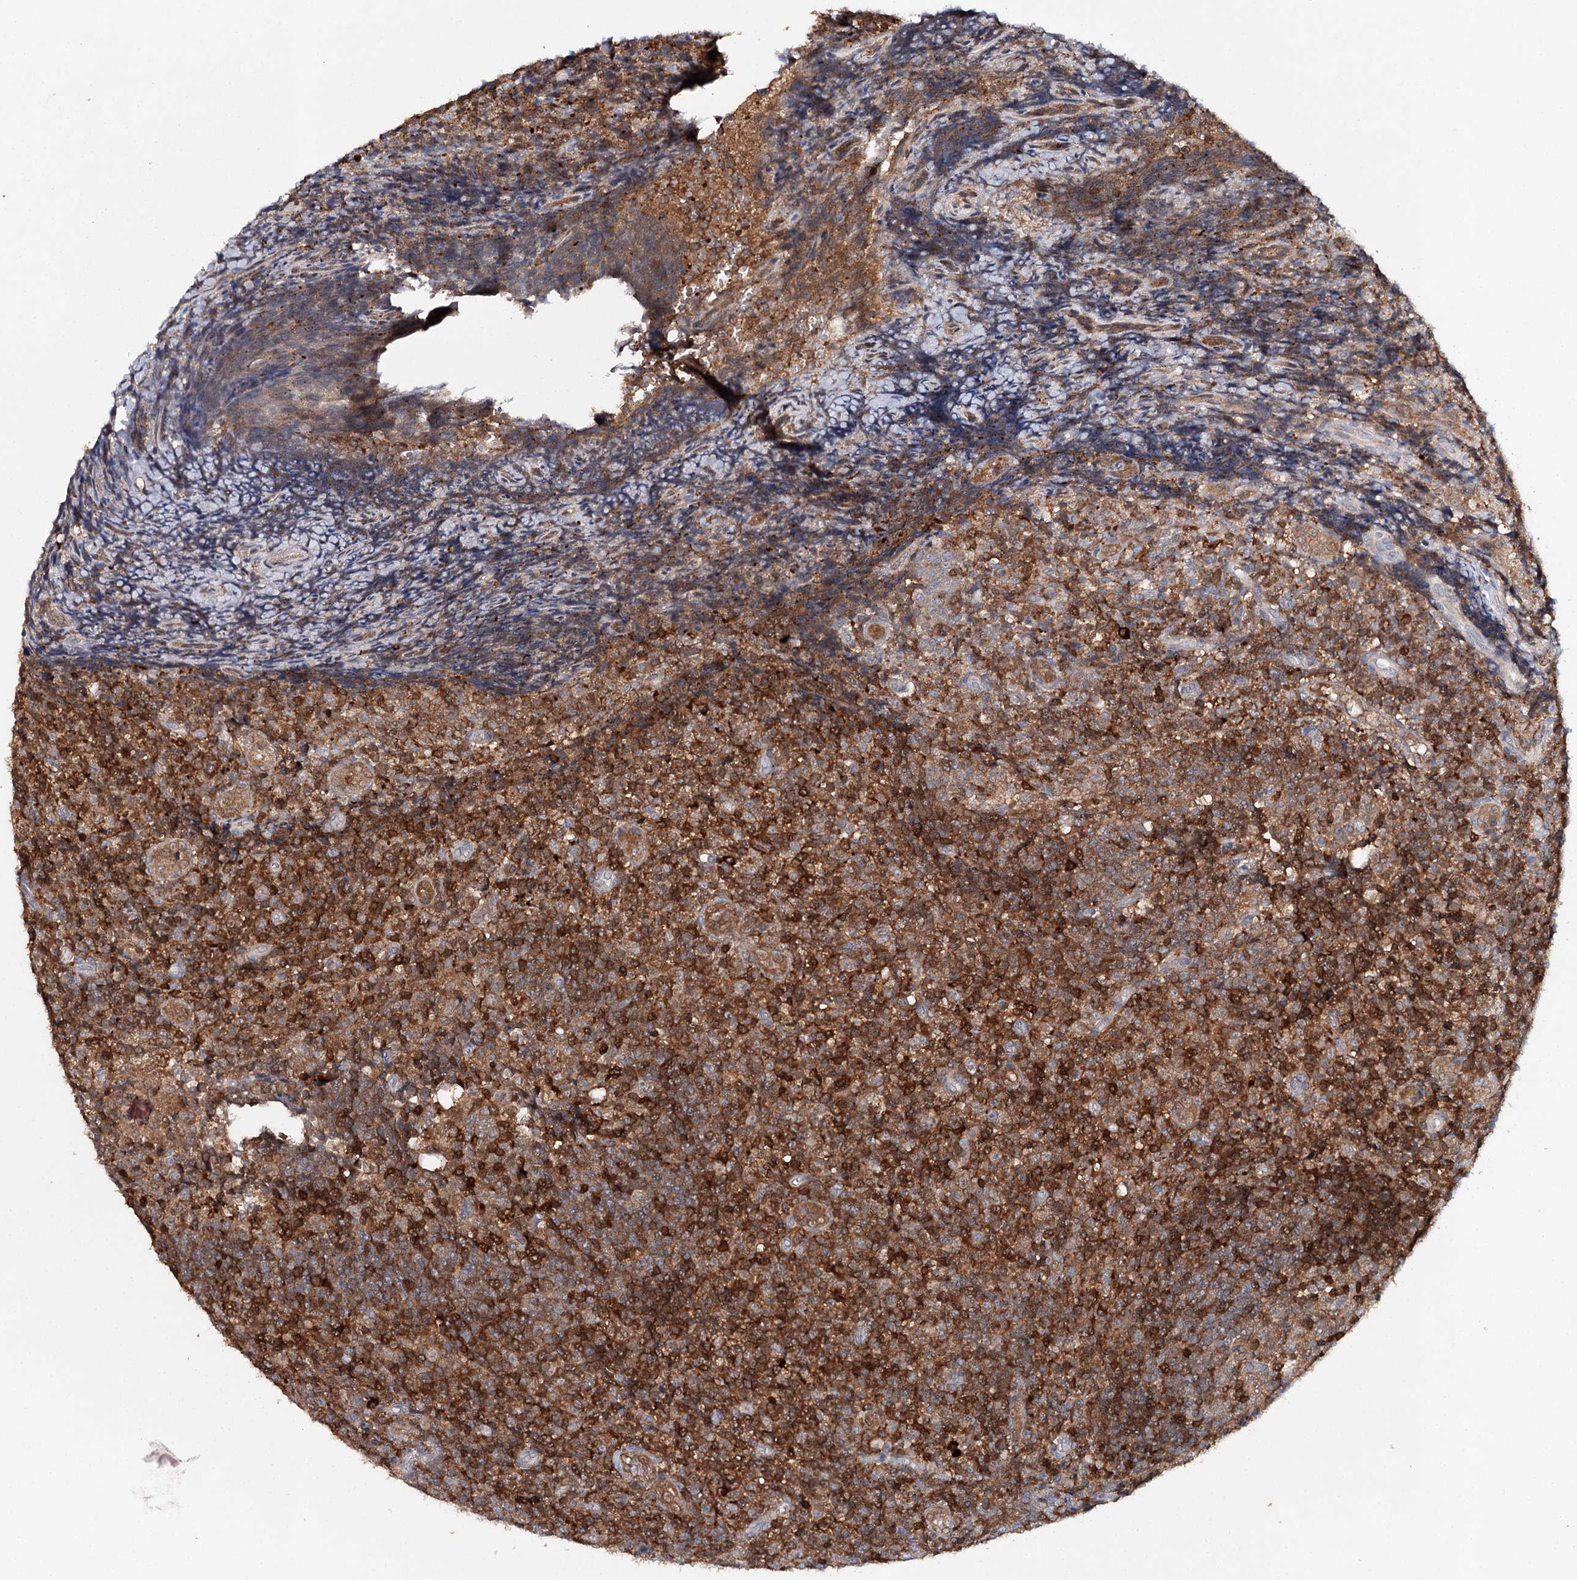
{"staining": {"intensity": "strong", "quantity": "<25%", "location": "cytoplasmic/membranous"}, "tissue": "tonsil", "cell_type": "Germinal center cells", "image_type": "normal", "snomed": [{"axis": "morphology", "description": "Normal tissue, NOS"}, {"axis": "topography", "description": "Tonsil"}], "caption": "Immunohistochemistry (IHC) photomicrograph of unremarkable tonsil: human tonsil stained using immunohistochemistry (IHC) demonstrates medium levels of strong protein expression localized specifically in the cytoplasmic/membranous of germinal center cells, appearing as a cytoplasmic/membranous brown color.", "gene": "SLC41A2", "patient": {"sex": "female", "age": 19}}